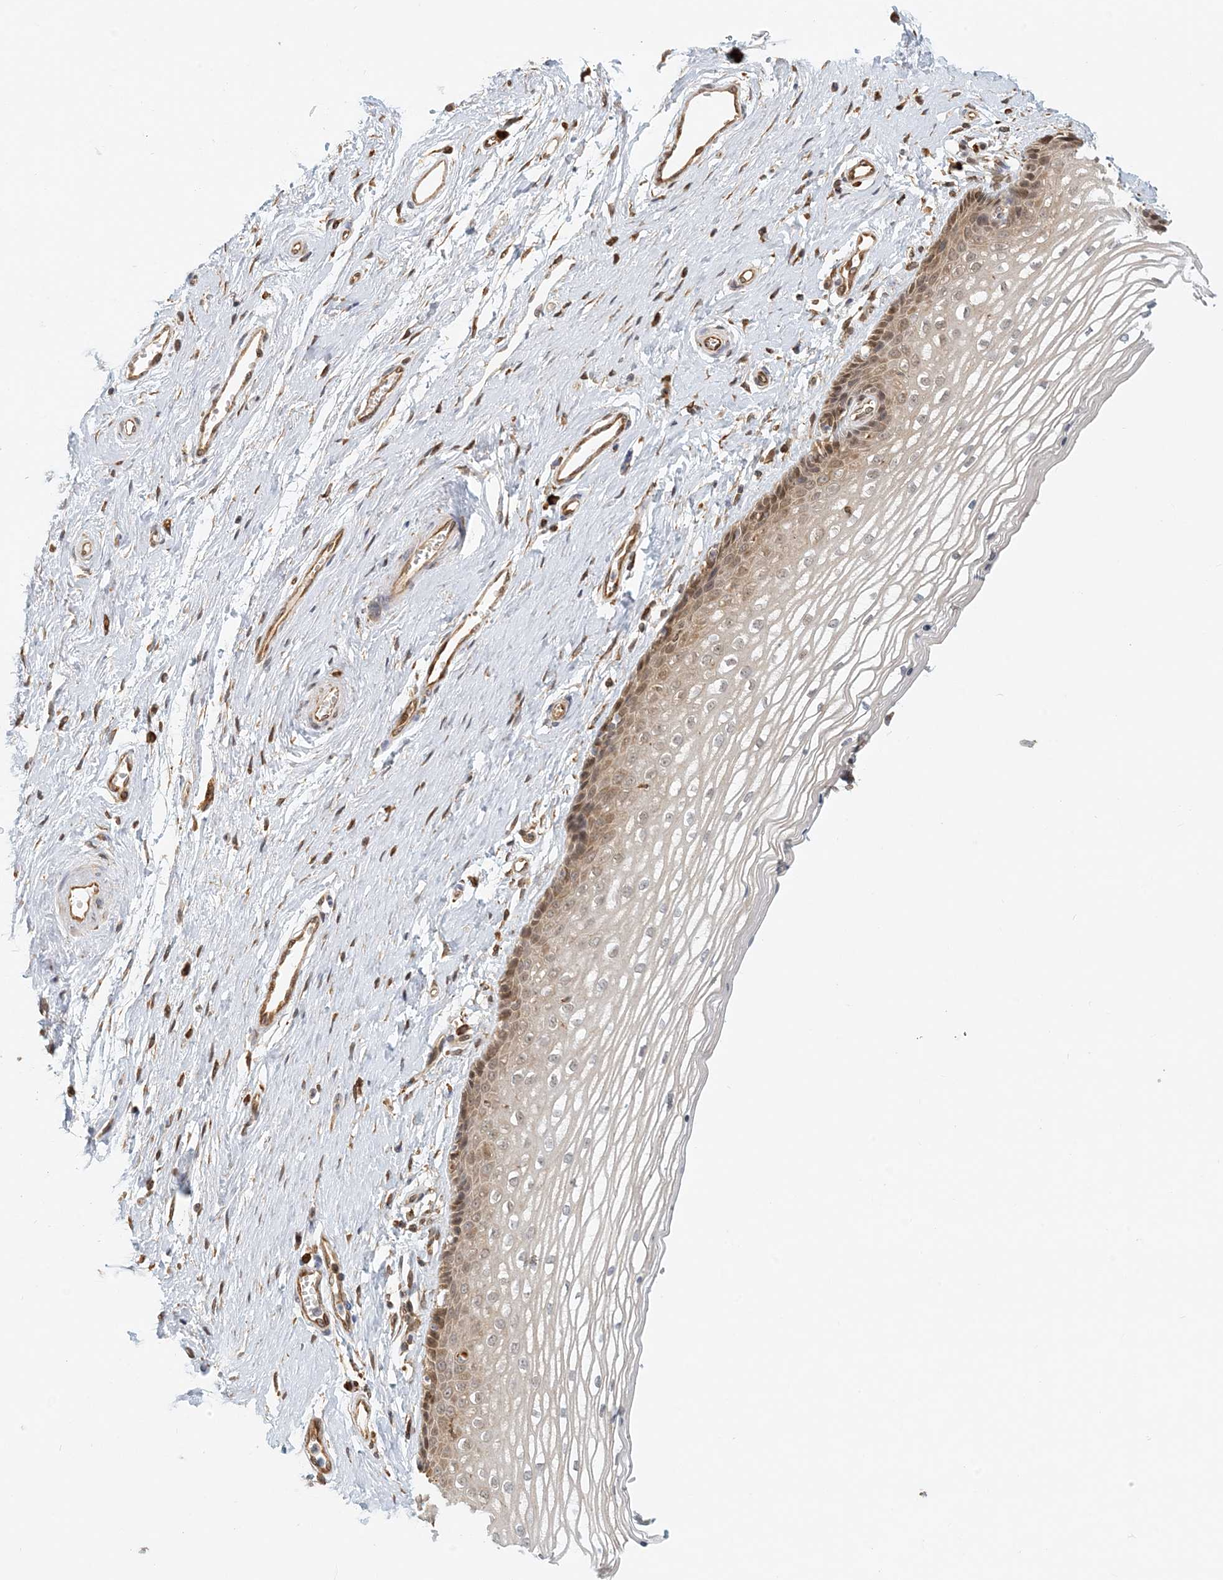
{"staining": {"intensity": "moderate", "quantity": "25%-75%", "location": "cytoplasmic/membranous,nuclear"}, "tissue": "vagina", "cell_type": "Squamous epithelial cells", "image_type": "normal", "snomed": [{"axis": "morphology", "description": "Normal tissue, NOS"}, {"axis": "topography", "description": "Vagina"}], "caption": "Benign vagina was stained to show a protein in brown. There is medium levels of moderate cytoplasmic/membranous,nuclear expression in approximately 25%-75% of squamous epithelial cells.", "gene": "HNMT", "patient": {"sex": "female", "age": 46}}